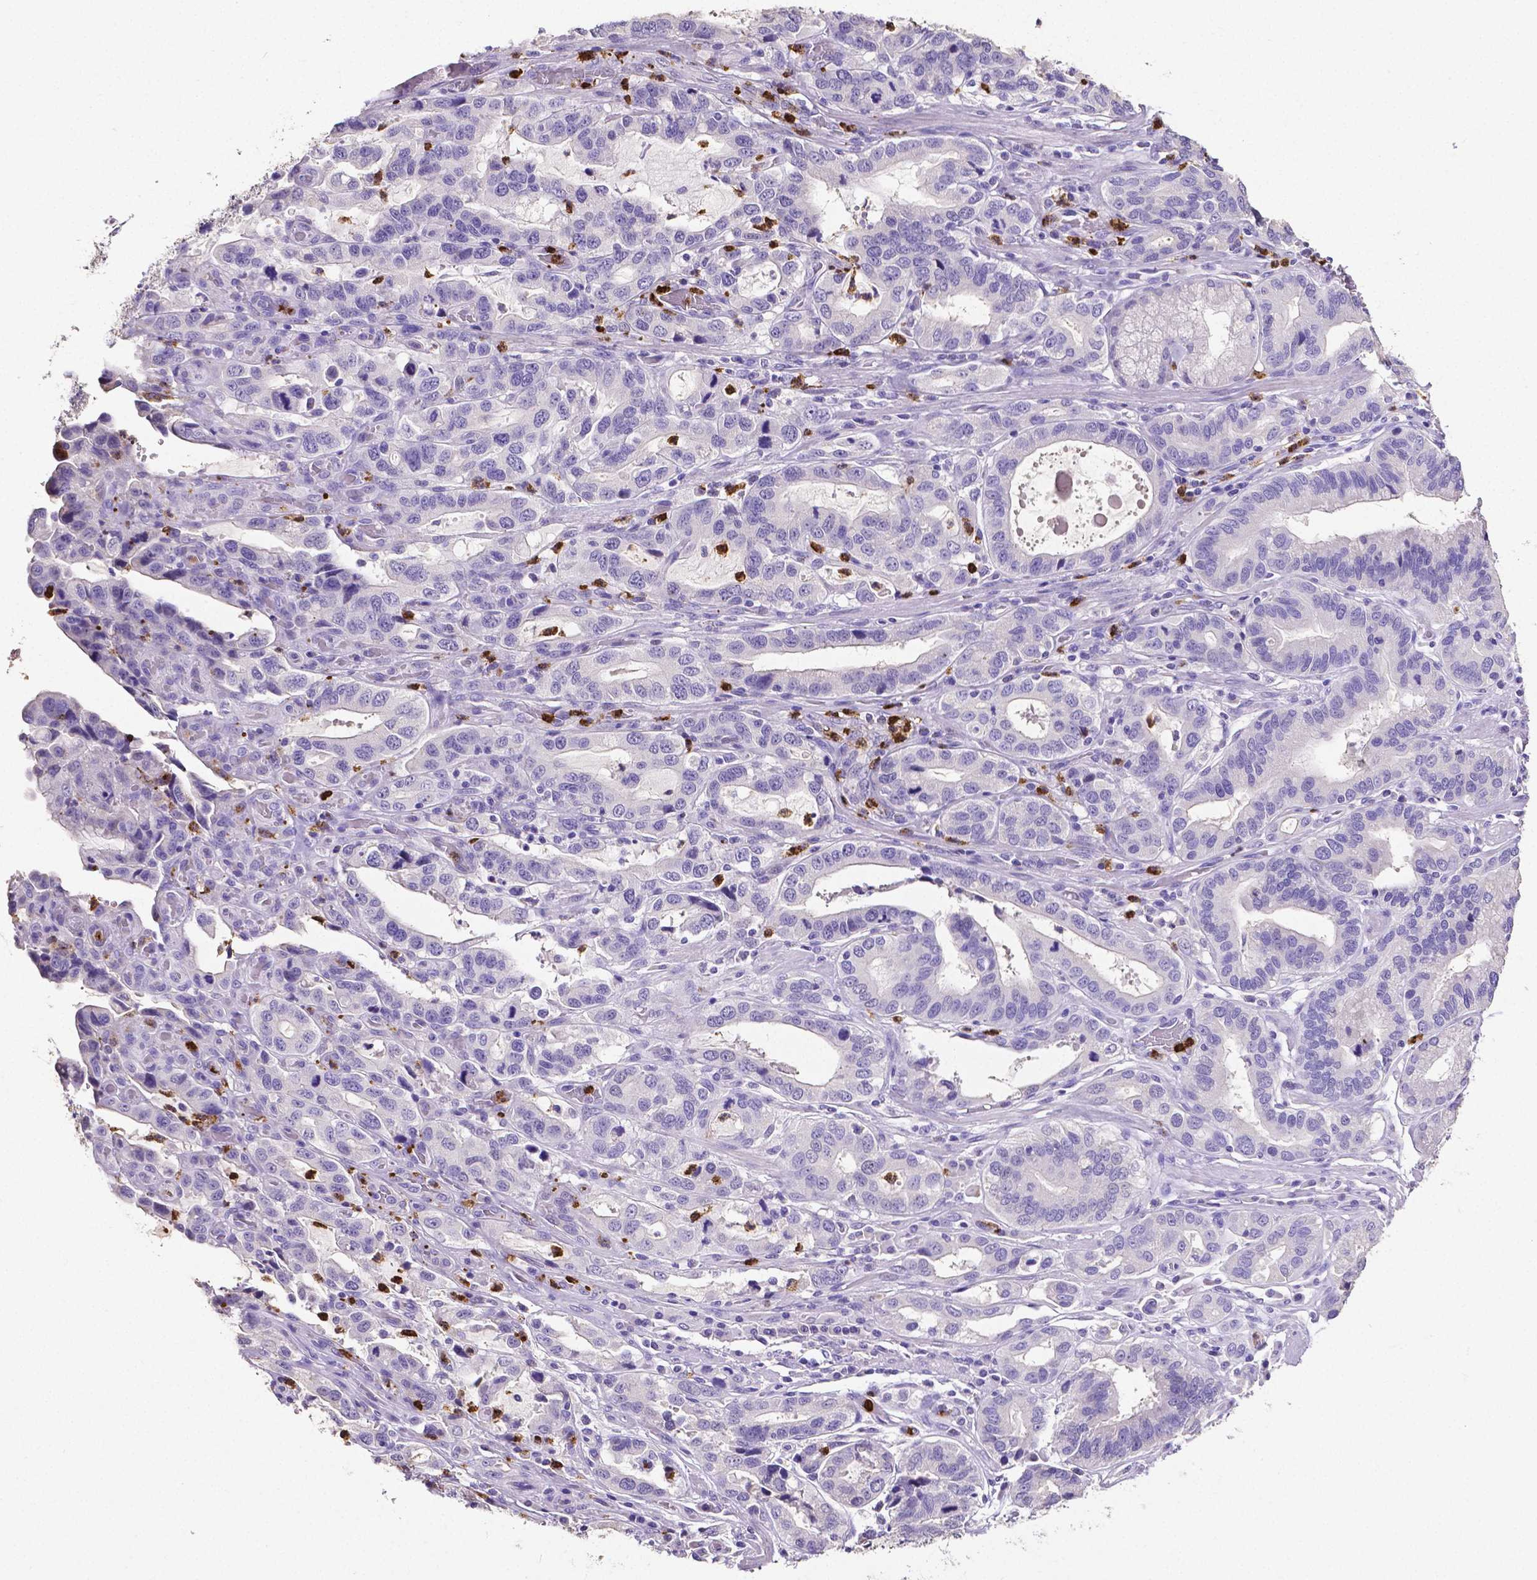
{"staining": {"intensity": "negative", "quantity": "none", "location": "none"}, "tissue": "stomach cancer", "cell_type": "Tumor cells", "image_type": "cancer", "snomed": [{"axis": "morphology", "description": "Adenocarcinoma, NOS"}, {"axis": "topography", "description": "Stomach, lower"}], "caption": "Protein analysis of stomach cancer demonstrates no significant positivity in tumor cells.", "gene": "MMP9", "patient": {"sex": "female", "age": 76}}